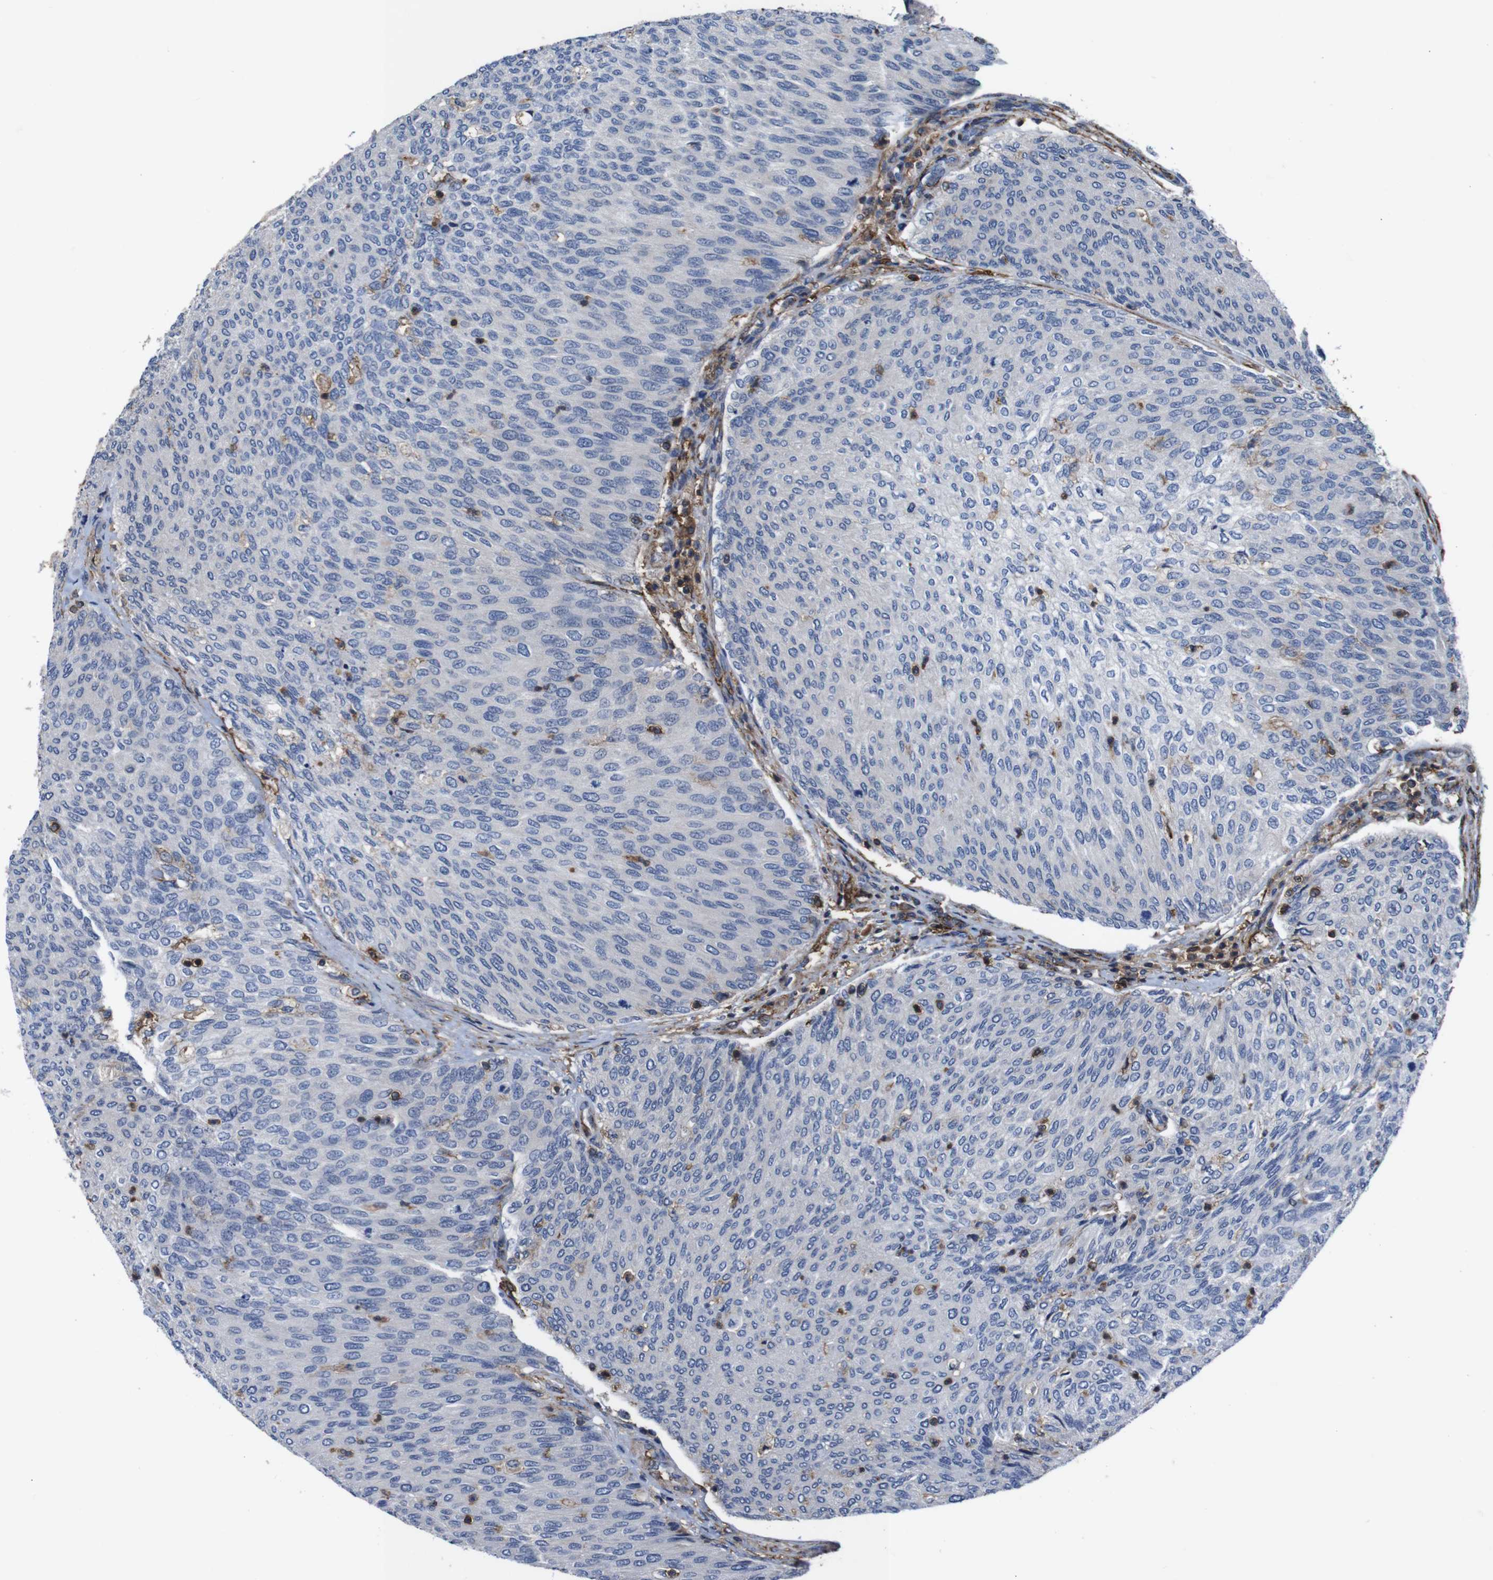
{"staining": {"intensity": "negative", "quantity": "none", "location": "none"}, "tissue": "urothelial cancer", "cell_type": "Tumor cells", "image_type": "cancer", "snomed": [{"axis": "morphology", "description": "Urothelial carcinoma, Low grade"}, {"axis": "topography", "description": "Urinary bladder"}], "caption": "Immunohistochemistry of urothelial carcinoma (low-grade) displays no expression in tumor cells.", "gene": "PI4KA", "patient": {"sex": "female", "age": 79}}